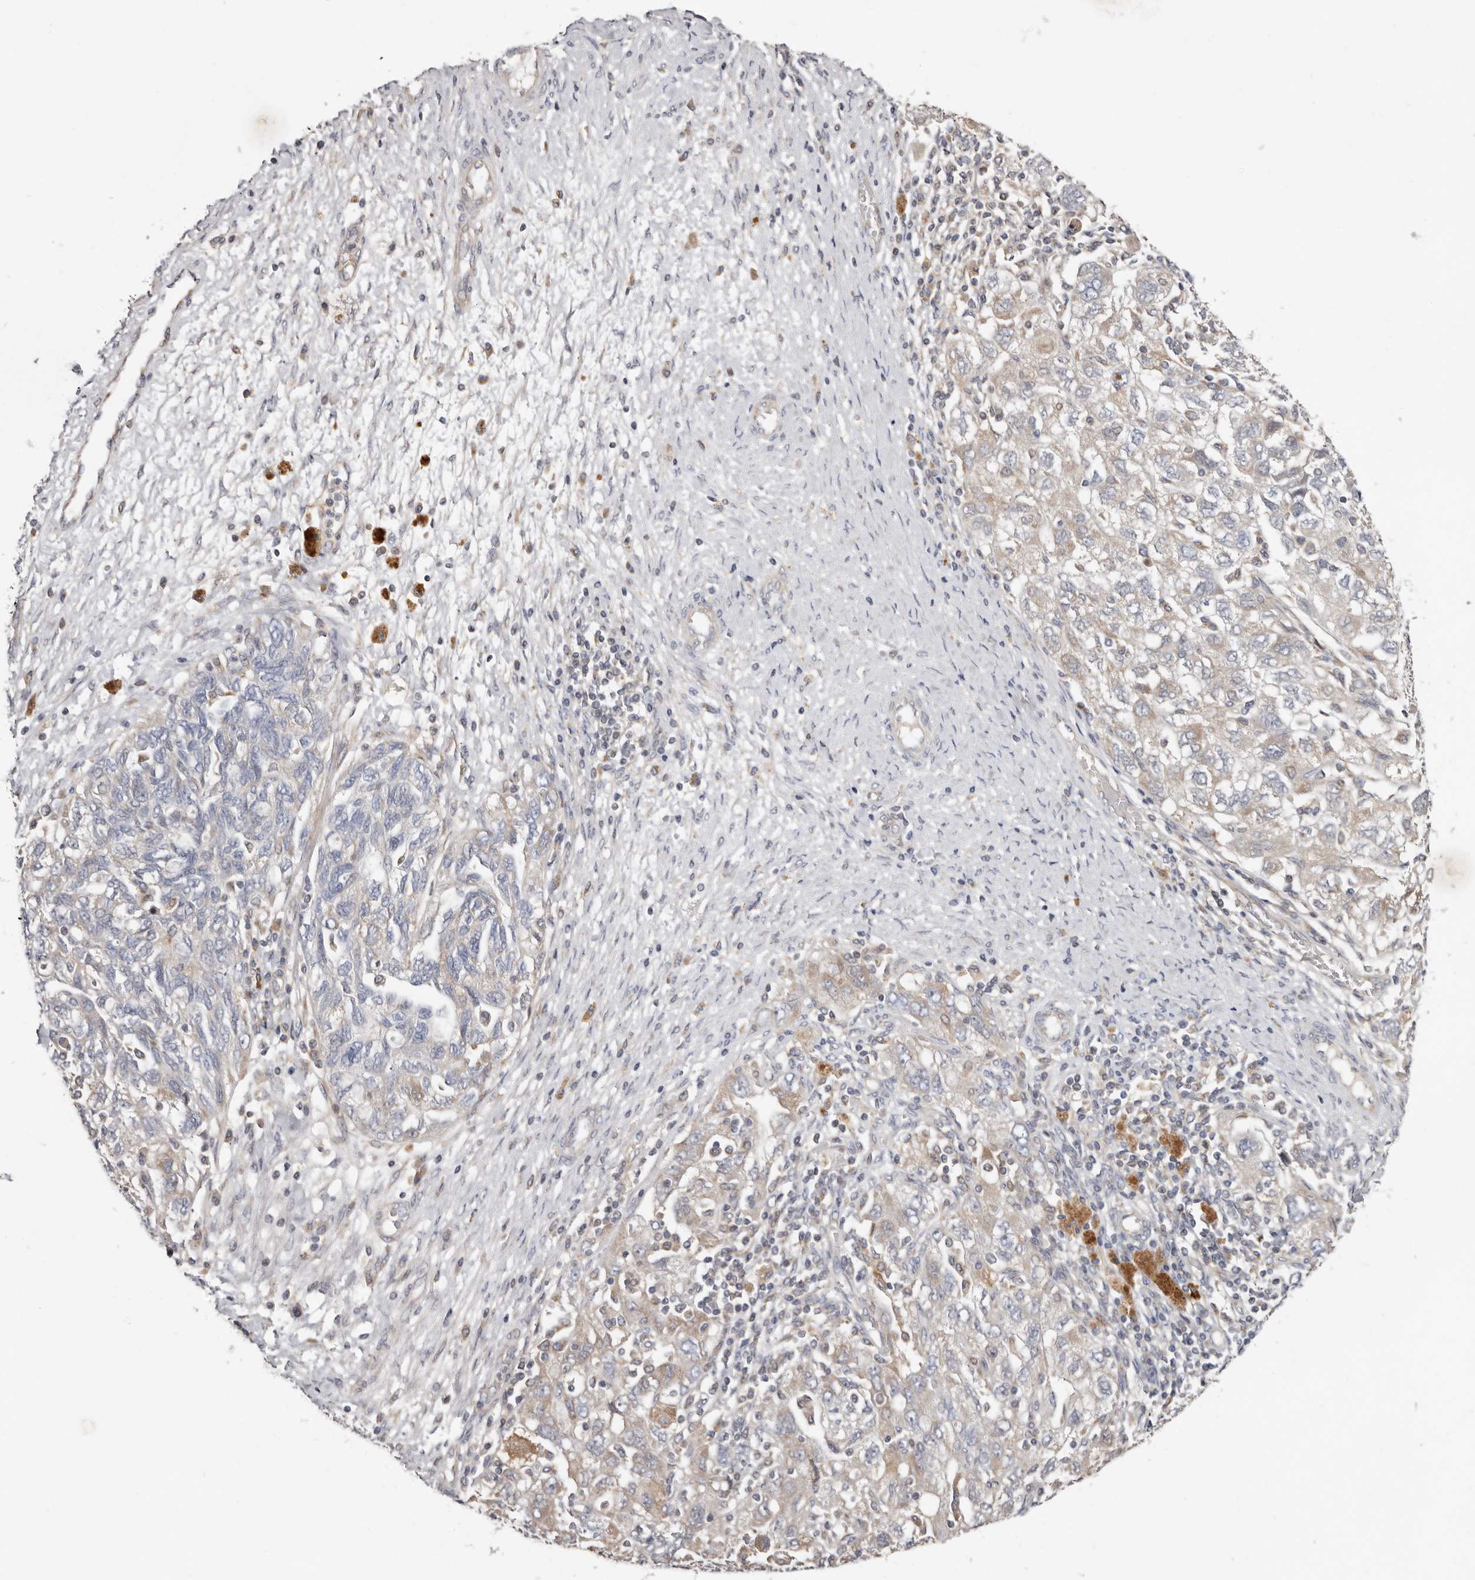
{"staining": {"intensity": "weak", "quantity": "<25%", "location": "cytoplasmic/membranous"}, "tissue": "ovarian cancer", "cell_type": "Tumor cells", "image_type": "cancer", "snomed": [{"axis": "morphology", "description": "Carcinoma, NOS"}, {"axis": "morphology", "description": "Cystadenocarcinoma, serous, NOS"}, {"axis": "topography", "description": "Ovary"}], "caption": "Tumor cells are negative for brown protein staining in ovarian cancer (carcinoma).", "gene": "ASIC5", "patient": {"sex": "female", "age": 69}}